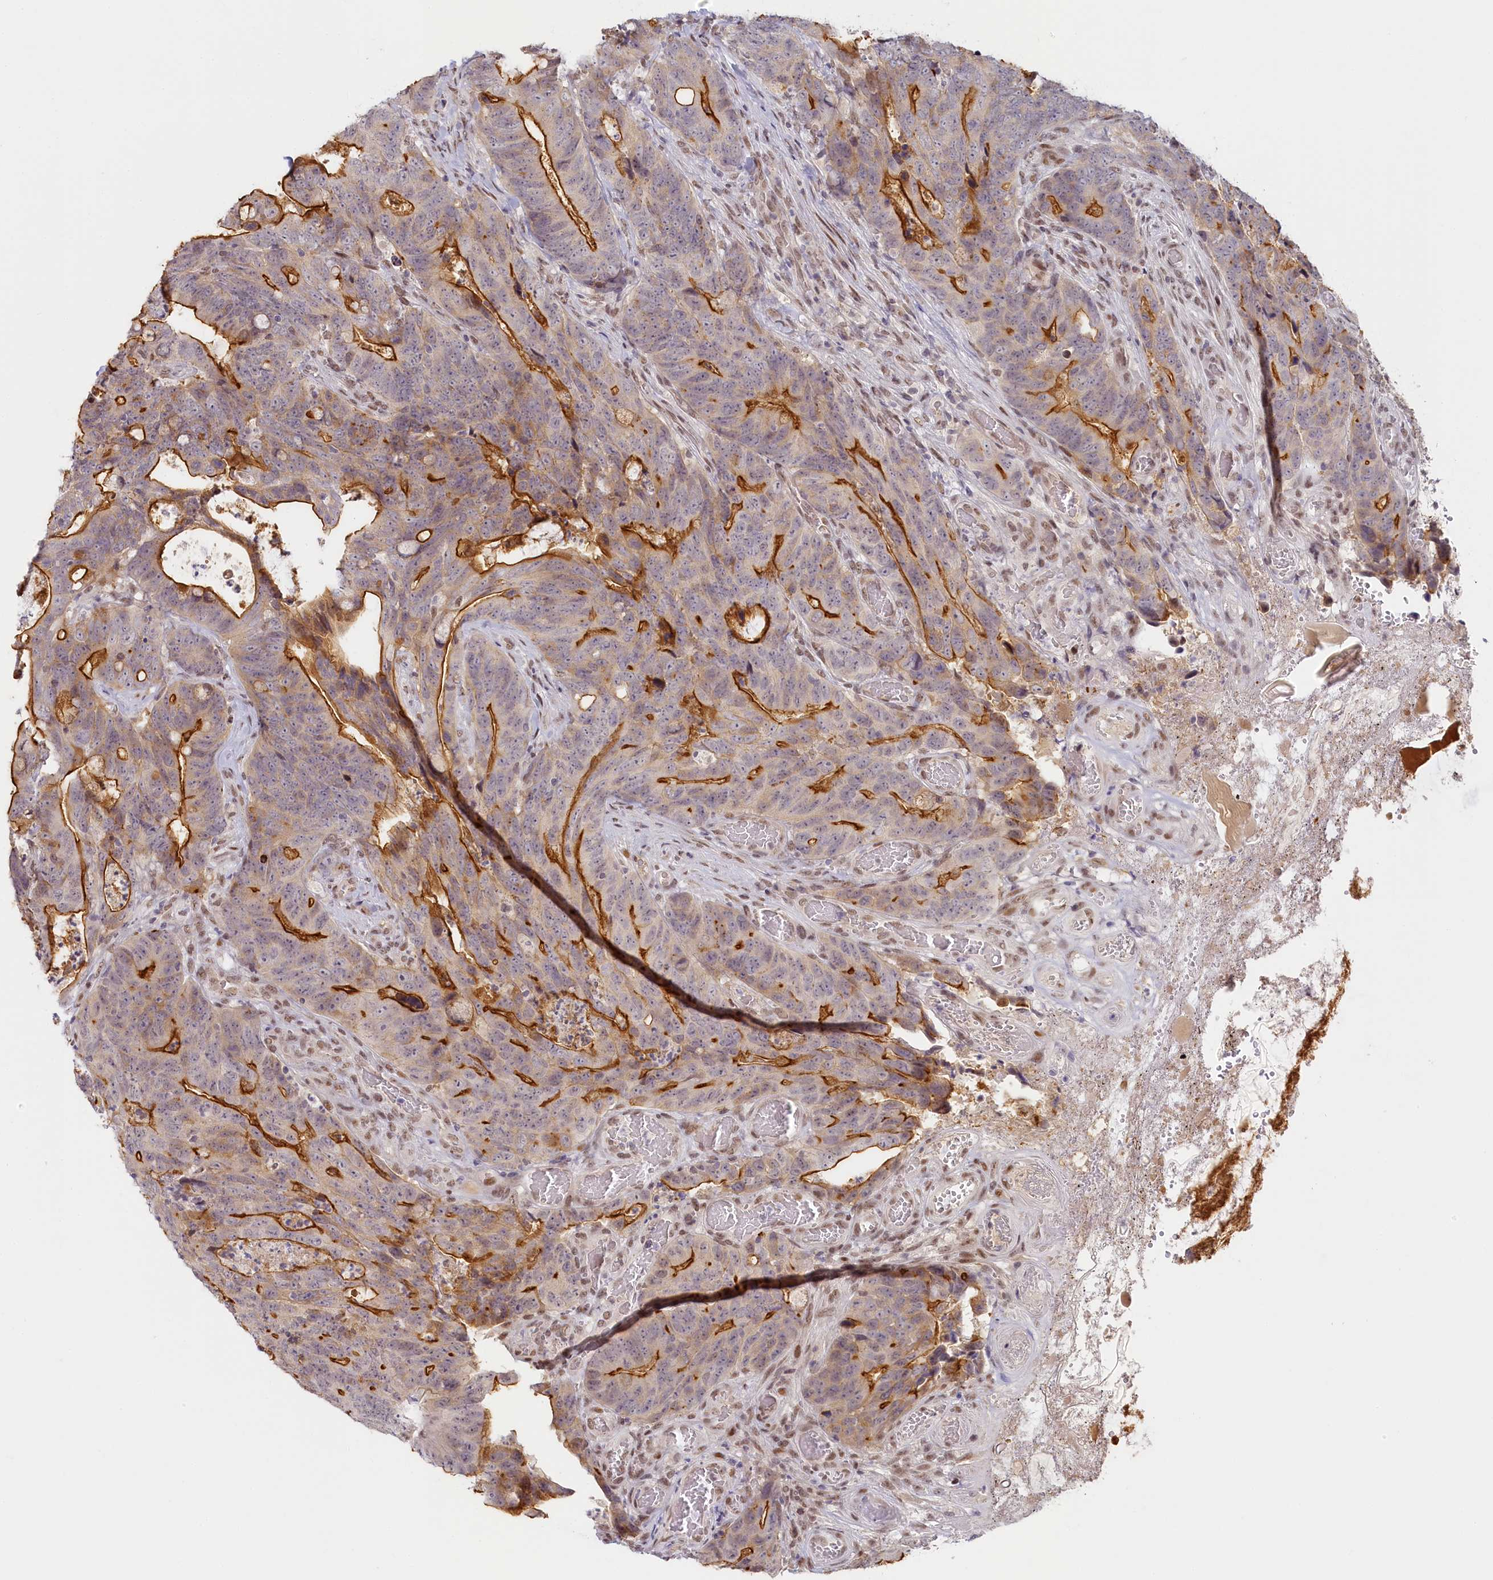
{"staining": {"intensity": "strong", "quantity": "25%-75%", "location": "cytoplasmic/membranous"}, "tissue": "colorectal cancer", "cell_type": "Tumor cells", "image_type": "cancer", "snomed": [{"axis": "morphology", "description": "Adenocarcinoma, NOS"}, {"axis": "topography", "description": "Colon"}], "caption": "The photomicrograph reveals a brown stain indicating the presence of a protein in the cytoplasmic/membranous of tumor cells in colorectal cancer (adenocarcinoma).", "gene": "SEC31B", "patient": {"sex": "female", "age": 82}}